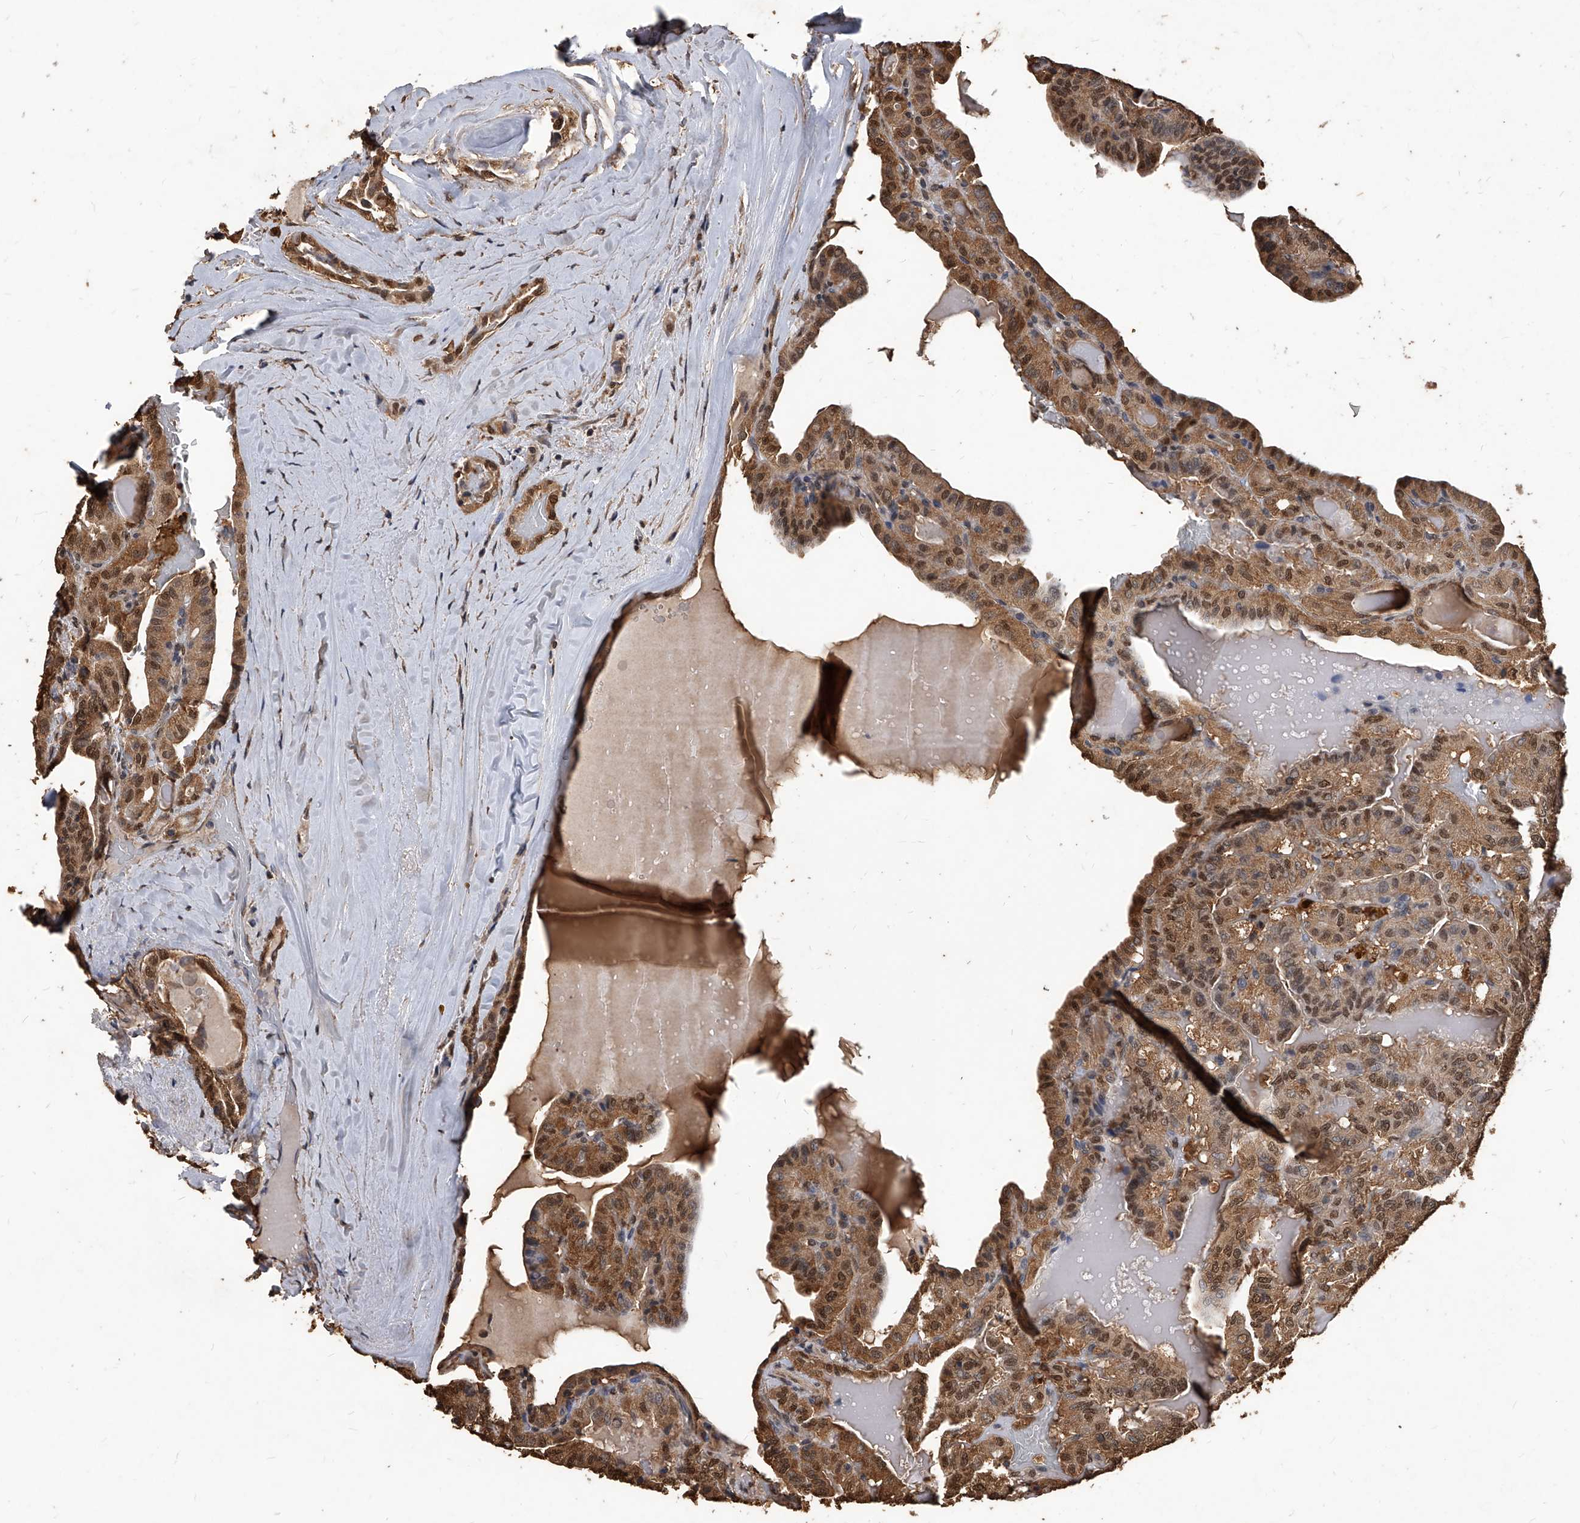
{"staining": {"intensity": "moderate", "quantity": ">75%", "location": "cytoplasmic/membranous,nuclear"}, "tissue": "head and neck cancer", "cell_type": "Tumor cells", "image_type": "cancer", "snomed": [{"axis": "morphology", "description": "Squamous cell carcinoma, NOS"}, {"axis": "topography", "description": "Oral tissue"}, {"axis": "topography", "description": "Head-Neck"}], "caption": "High-magnification brightfield microscopy of head and neck cancer stained with DAB (brown) and counterstained with hematoxylin (blue). tumor cells exhibit moderate cytoplasmic/membranous and nuclear positivity is present in about>75% of cells. Immunohistochemistry (ihc) stains the protein of interest in brown and the nuclei are stained blue.", "gene": "FBXL4", "patient": {"sex": "female", "age": 50}}